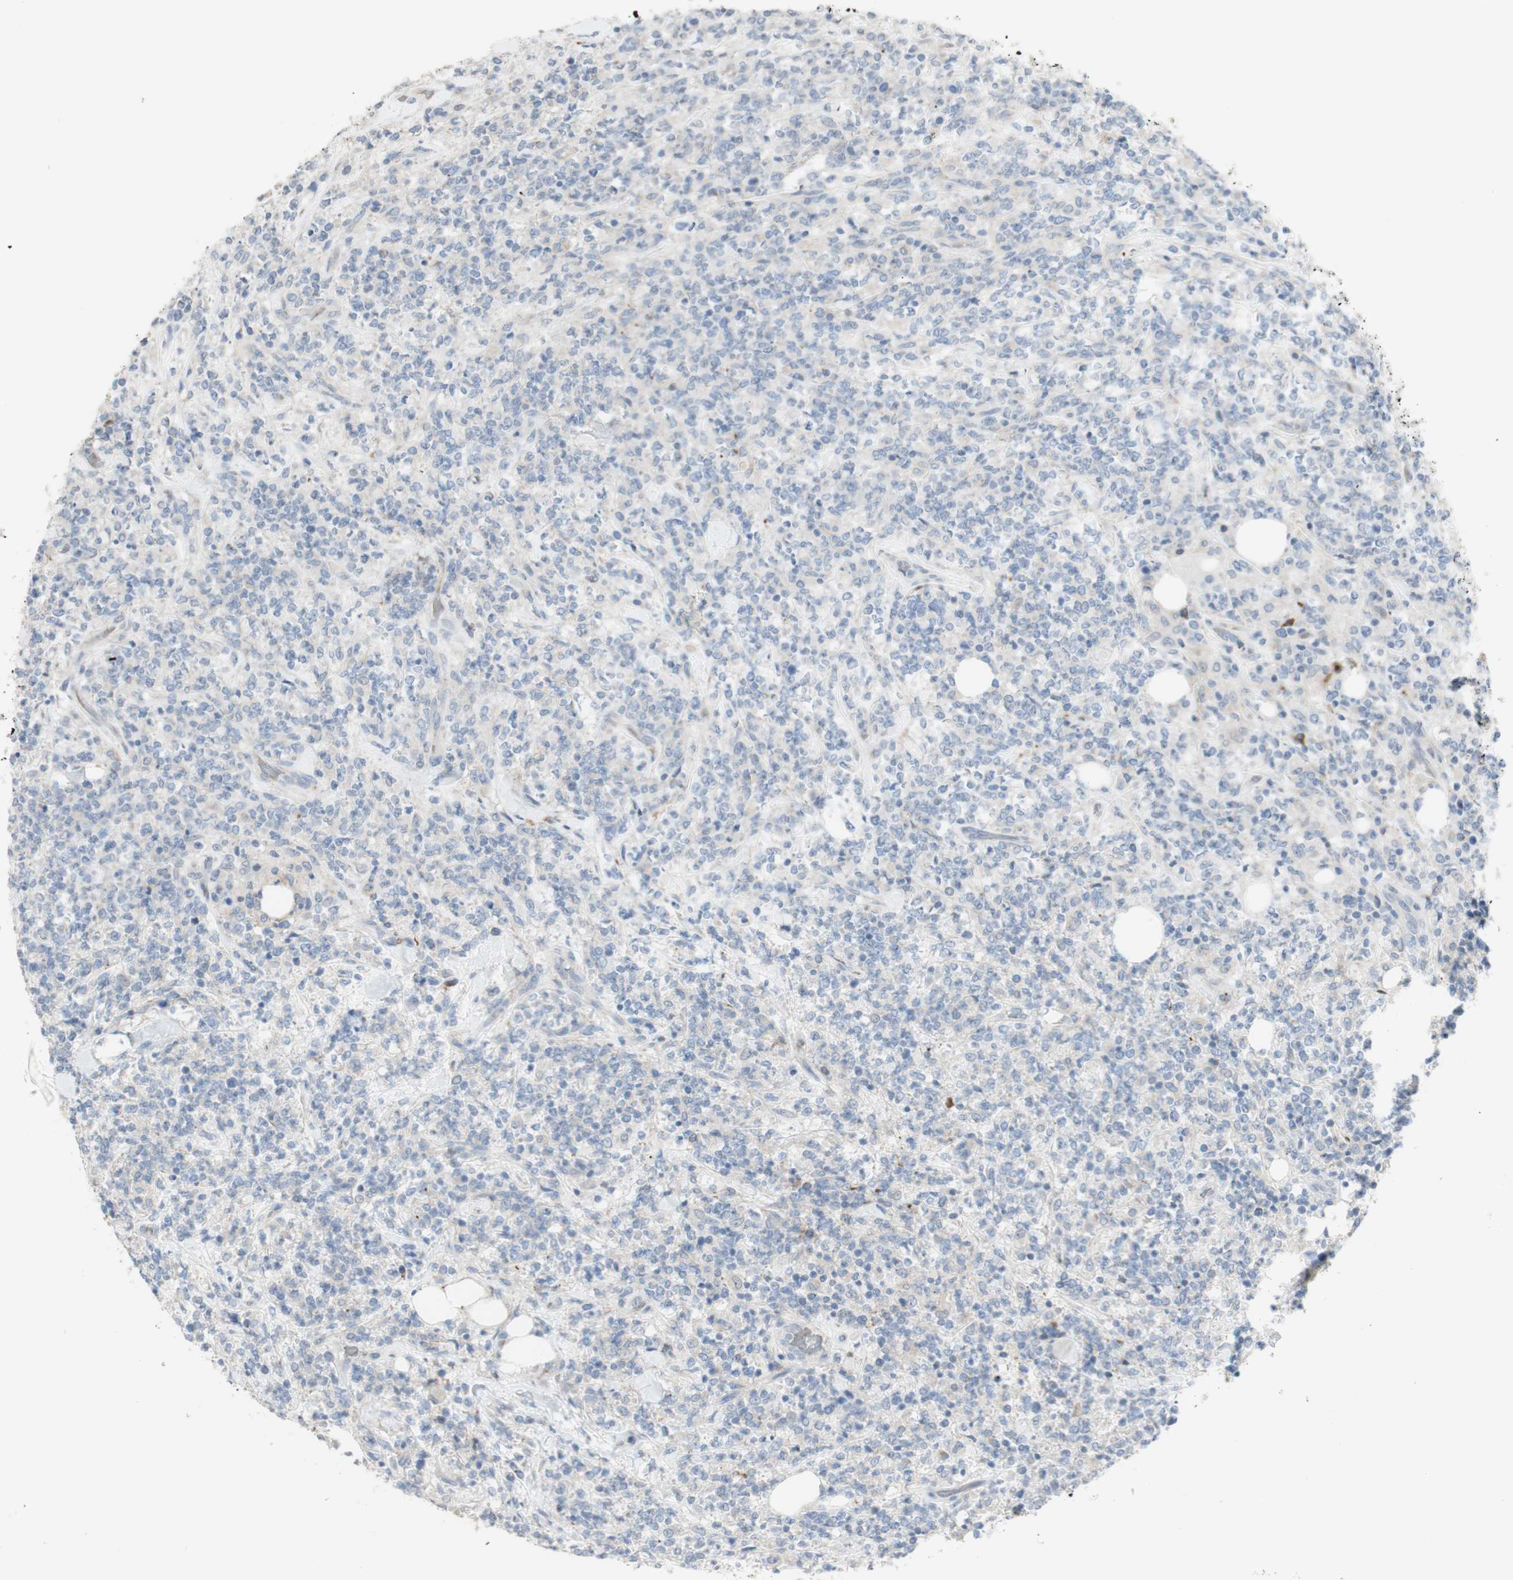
{"staining": {"intensity": "negative", "quantity": "none", "location": "none"}, "tissue": "lymphoma", "cell_type": "Tumor cells", "image_type": "cancer", "snomed": [{"axis": "morphology", "description": "Malignant lymphoma, non-Hodgkin's type, High grade"}, {"axis": "topography", "description": "Soft tissue"}], "caption": "There is no significant staining in tumor cells of high-grade malignant lymphoma, non-Hodgkin's type.", "gene": "MANEA", "patient": {"sex": "male", "age": 18}}